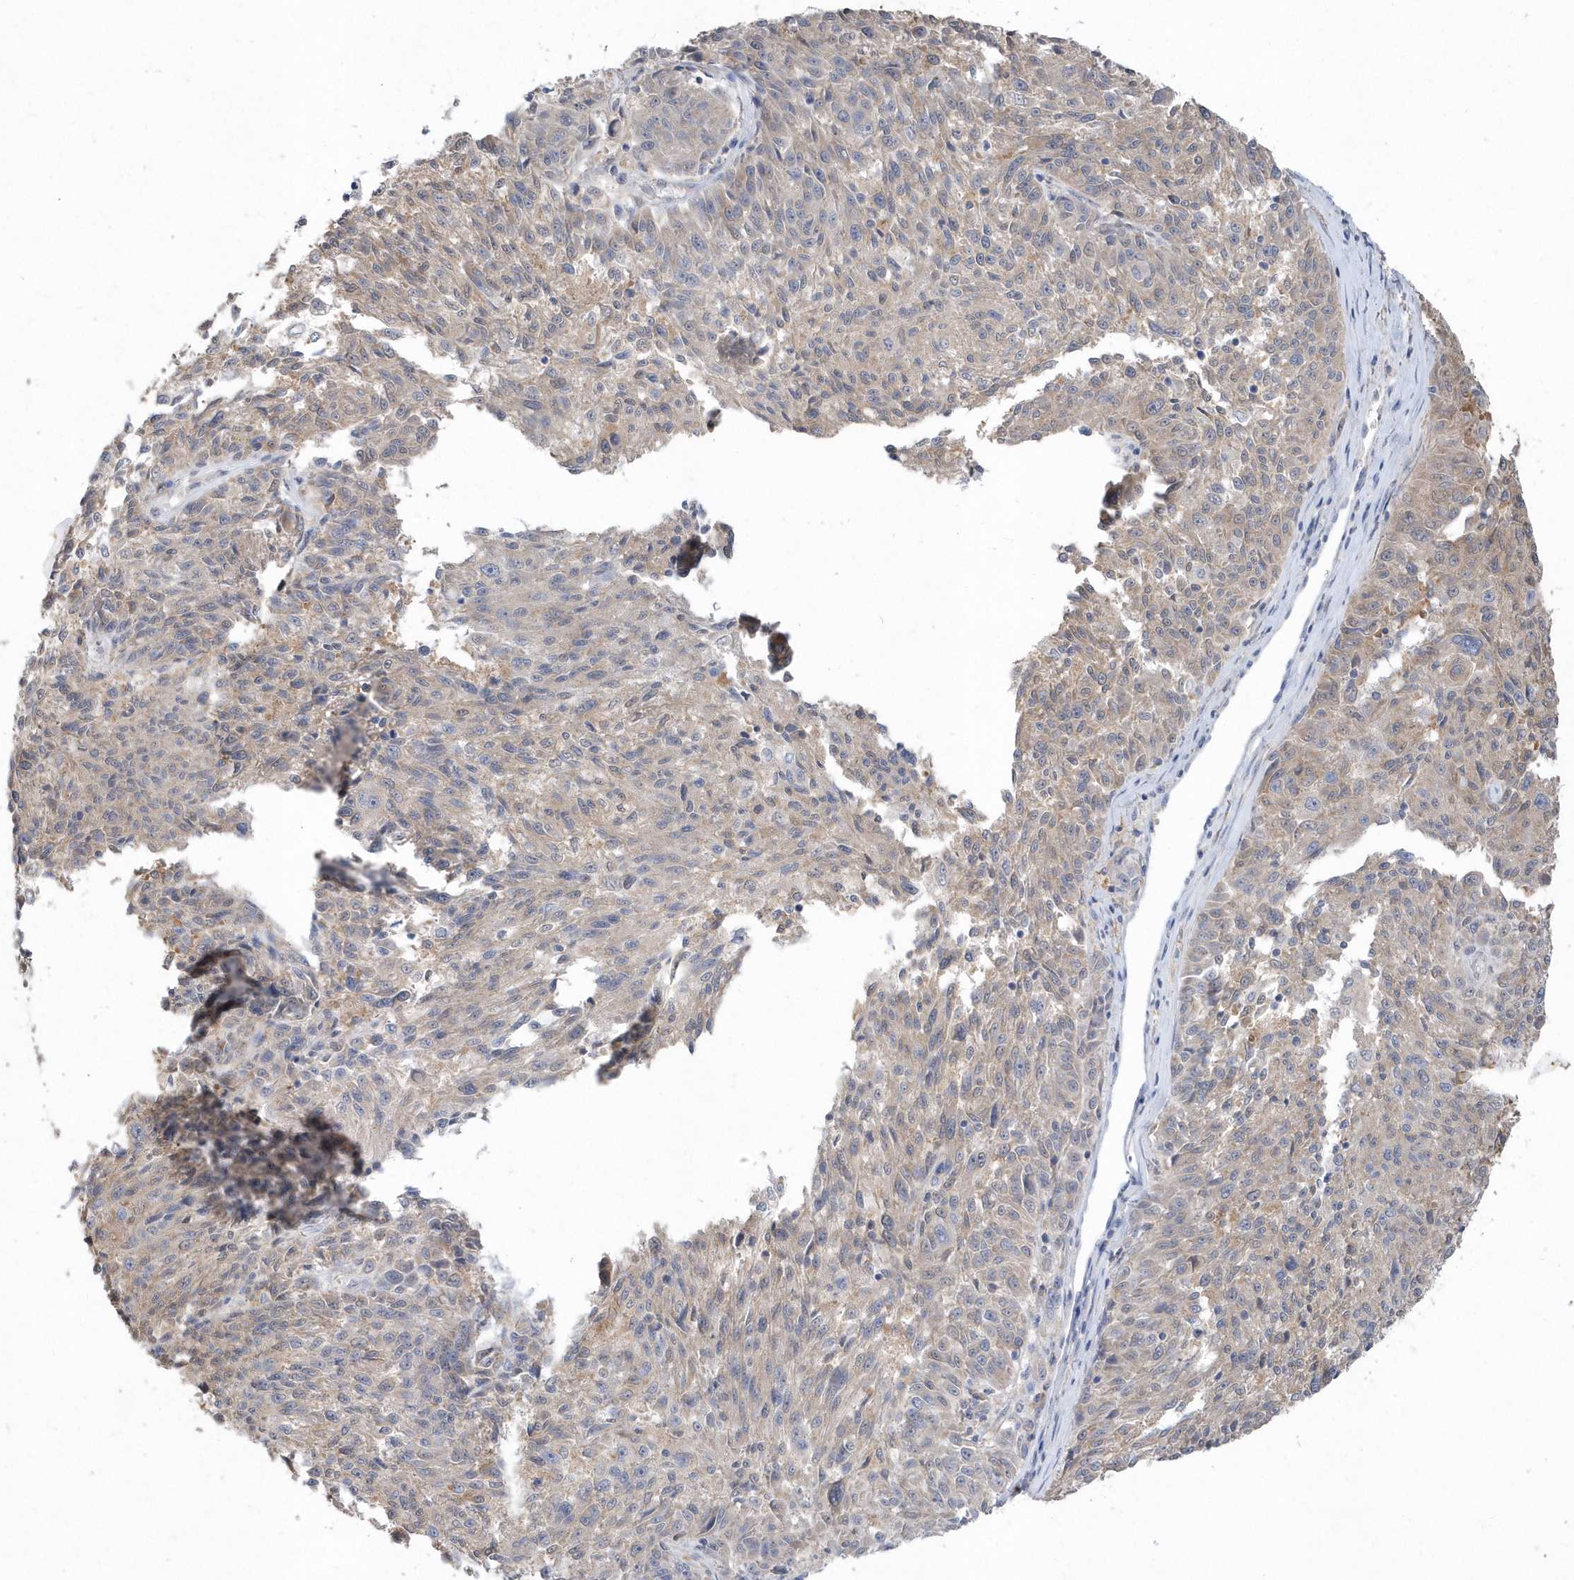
{"staining": {"intensity": "weak", "quantity": "25%-75%", "location": "cytoplasmic/membranous"}, "tissue": "melanoma", "cell_type": "Tumor cells", "image_type": "cancer", "snomed": [{"axis": "morphology", "description": "Malignant melanoma, NOS"}, {"axis": "topography", "description": "Skin"}], "caption": "Immunohistochemistry (IHC) micrograph of neoplastic tissue: human malignant melanoma stained using IHC exhibits low levels of weak protein expression localized specifically in the cytoplasmic/membranous of tumor cells, appearing as a cytoplasmic/membranous brown color.", "gene": "AKR7A2", "patient": {"sex": "male", "age": 53}}